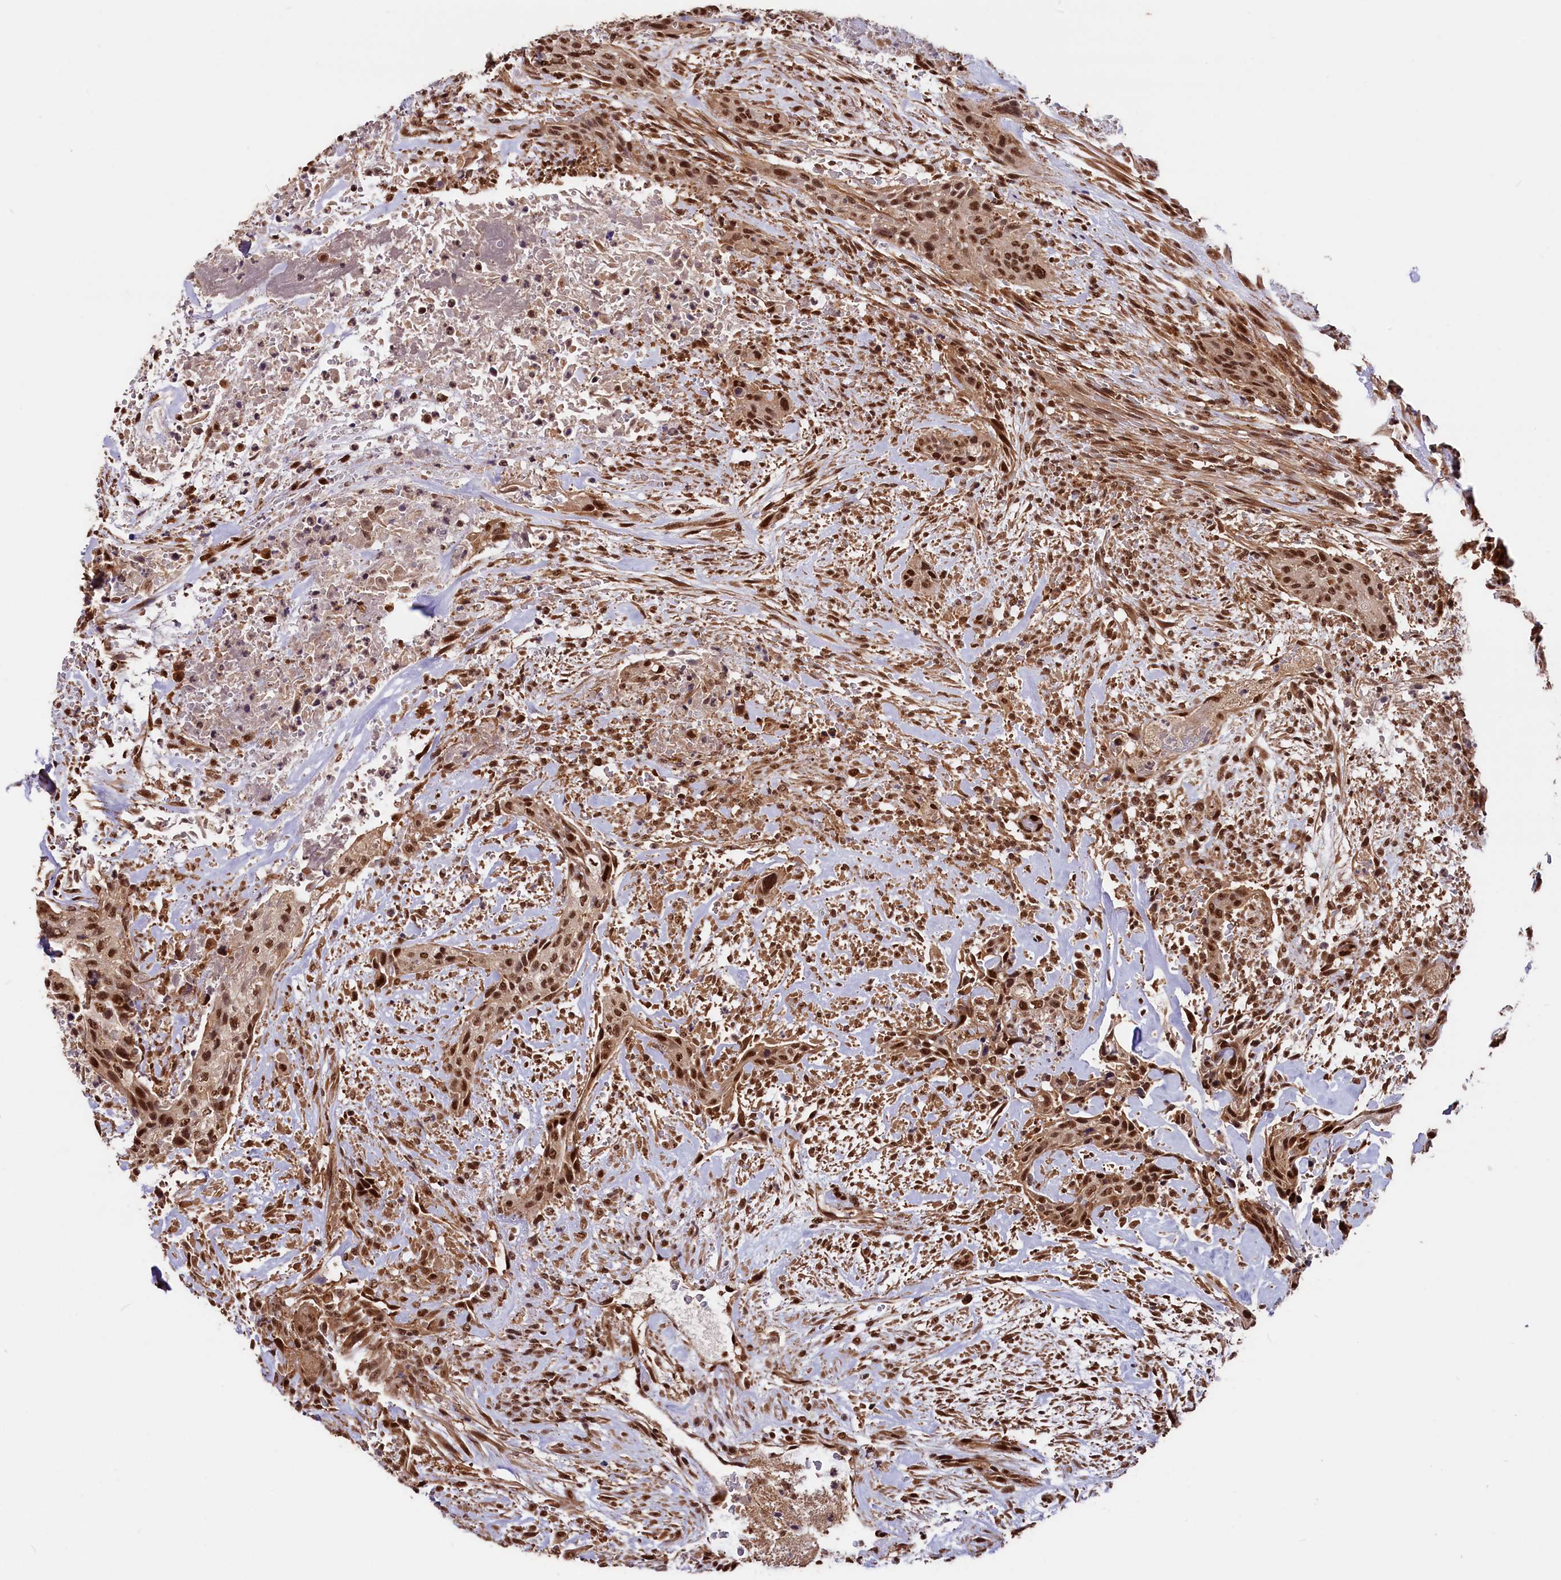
{"staining": {"intensity": "strong", "quantity": ">75%", "location": "nuclear"}, "tissue": "urothelial cancer", "cell_type": "Tumor cells", "image_type": "cancer", "snomed": [{"axis": "morphology", "description": "Urothelial carcinoma, High grade"}, {"axis": "topography", "description": "Urinary bladder"}], "caption": "Immunohistochemistry (IHC) photomicrograph of high-grade urothelial carcinoma stained for a protein (brown), which reveals high levels of strong nuclear positivity in about >75% of tumor cells.", "gene": "ADRM1", "patient": {"sex": "male", "age": 35}}